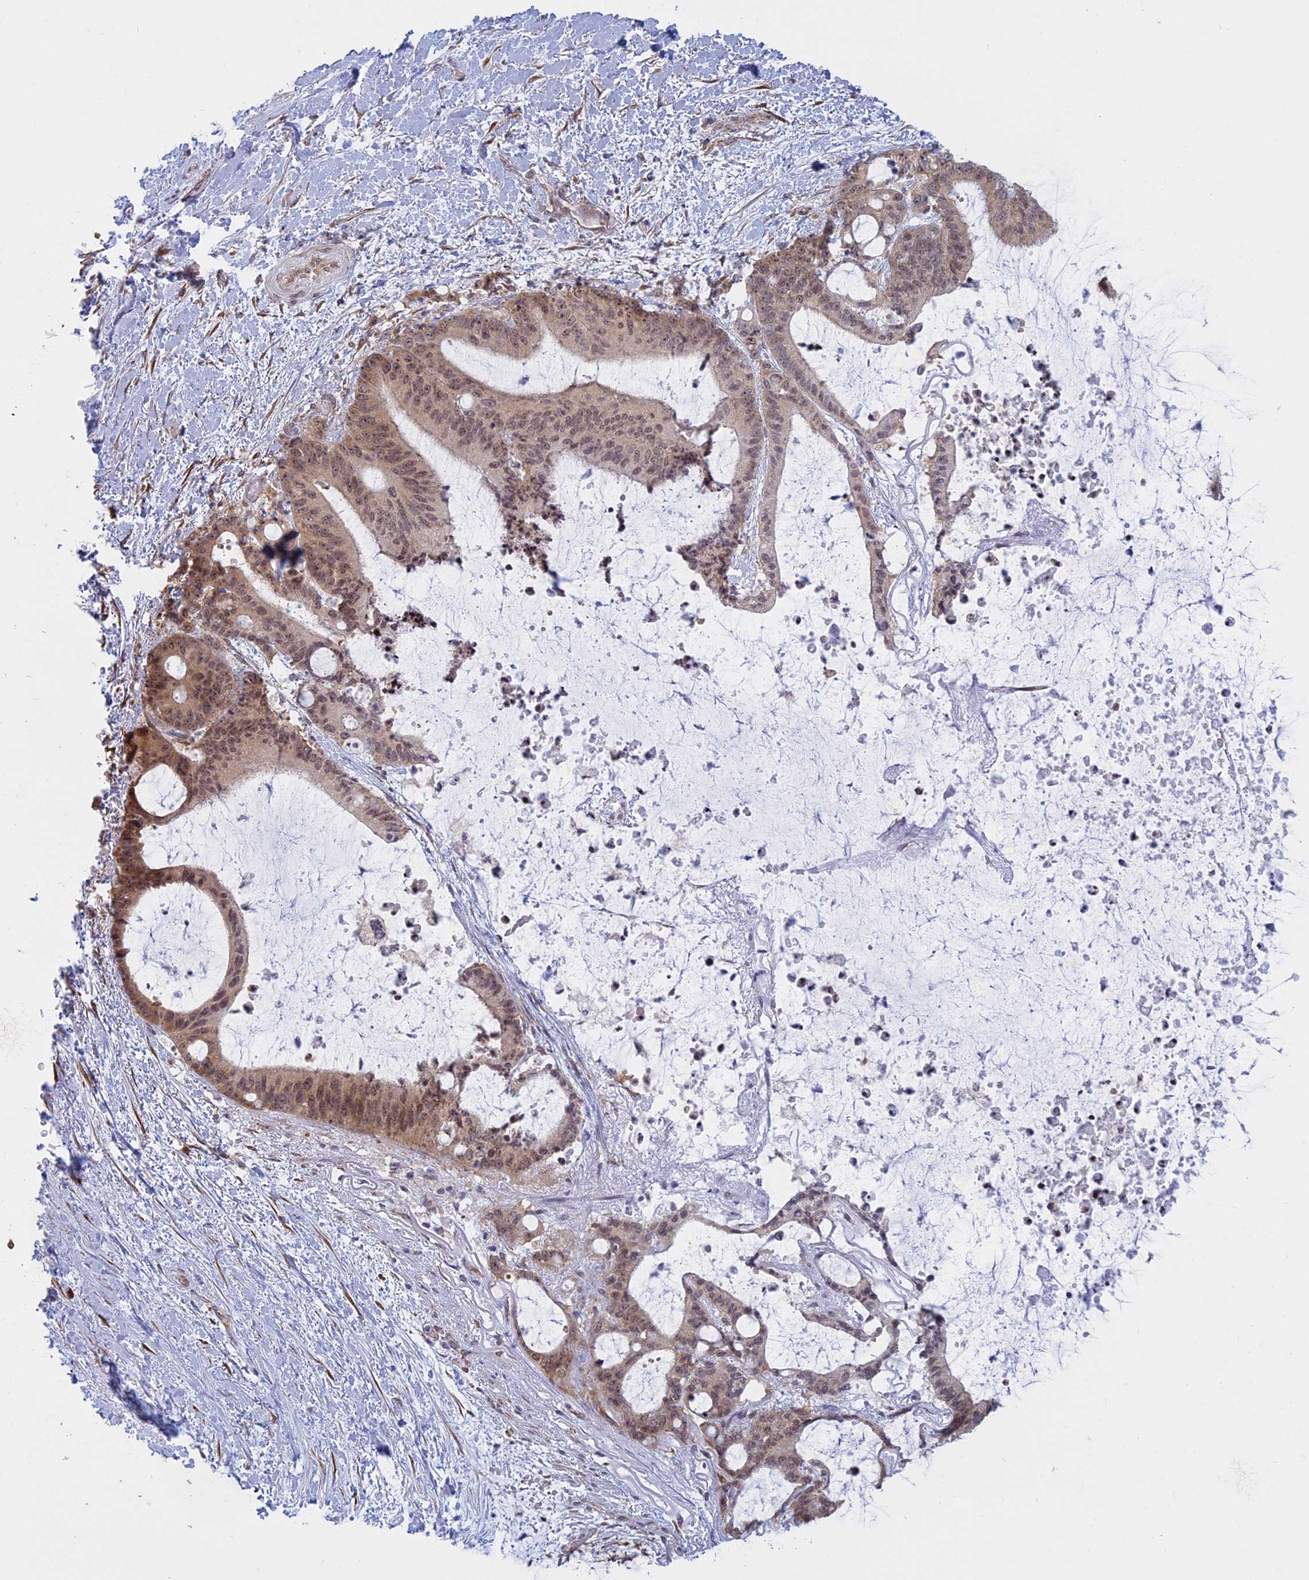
{"staining": {"intensity": "moderate", "quantity": ">75%", "location": "cytoplasmic/membranous,nuclear"}, "tissue": "liver cancer", "cell_type": "Tumor cells", "image_type": "cancer", "snomed": [{"axis": "morphology", "description": "Normal tissue, NOS"}, {"axis": "morphology", "description": "Cholangiocarcinoma"}, {"axis": "topography", "description": "Liver"}, {"axis": "topography", "description": "Peripheral nerve tissue"}], "caption": "Liver cancer (cholangiocarcinoma) tissue demonstrates moderate cytoplasmic/membranous and nuclear positivity in about >75% of tumor cells (brown staining indicates protein expression, while blue staining denotes nuclei).", "gene": "RPS19BP1", "patient": {"sex": "female", "age": 73}}